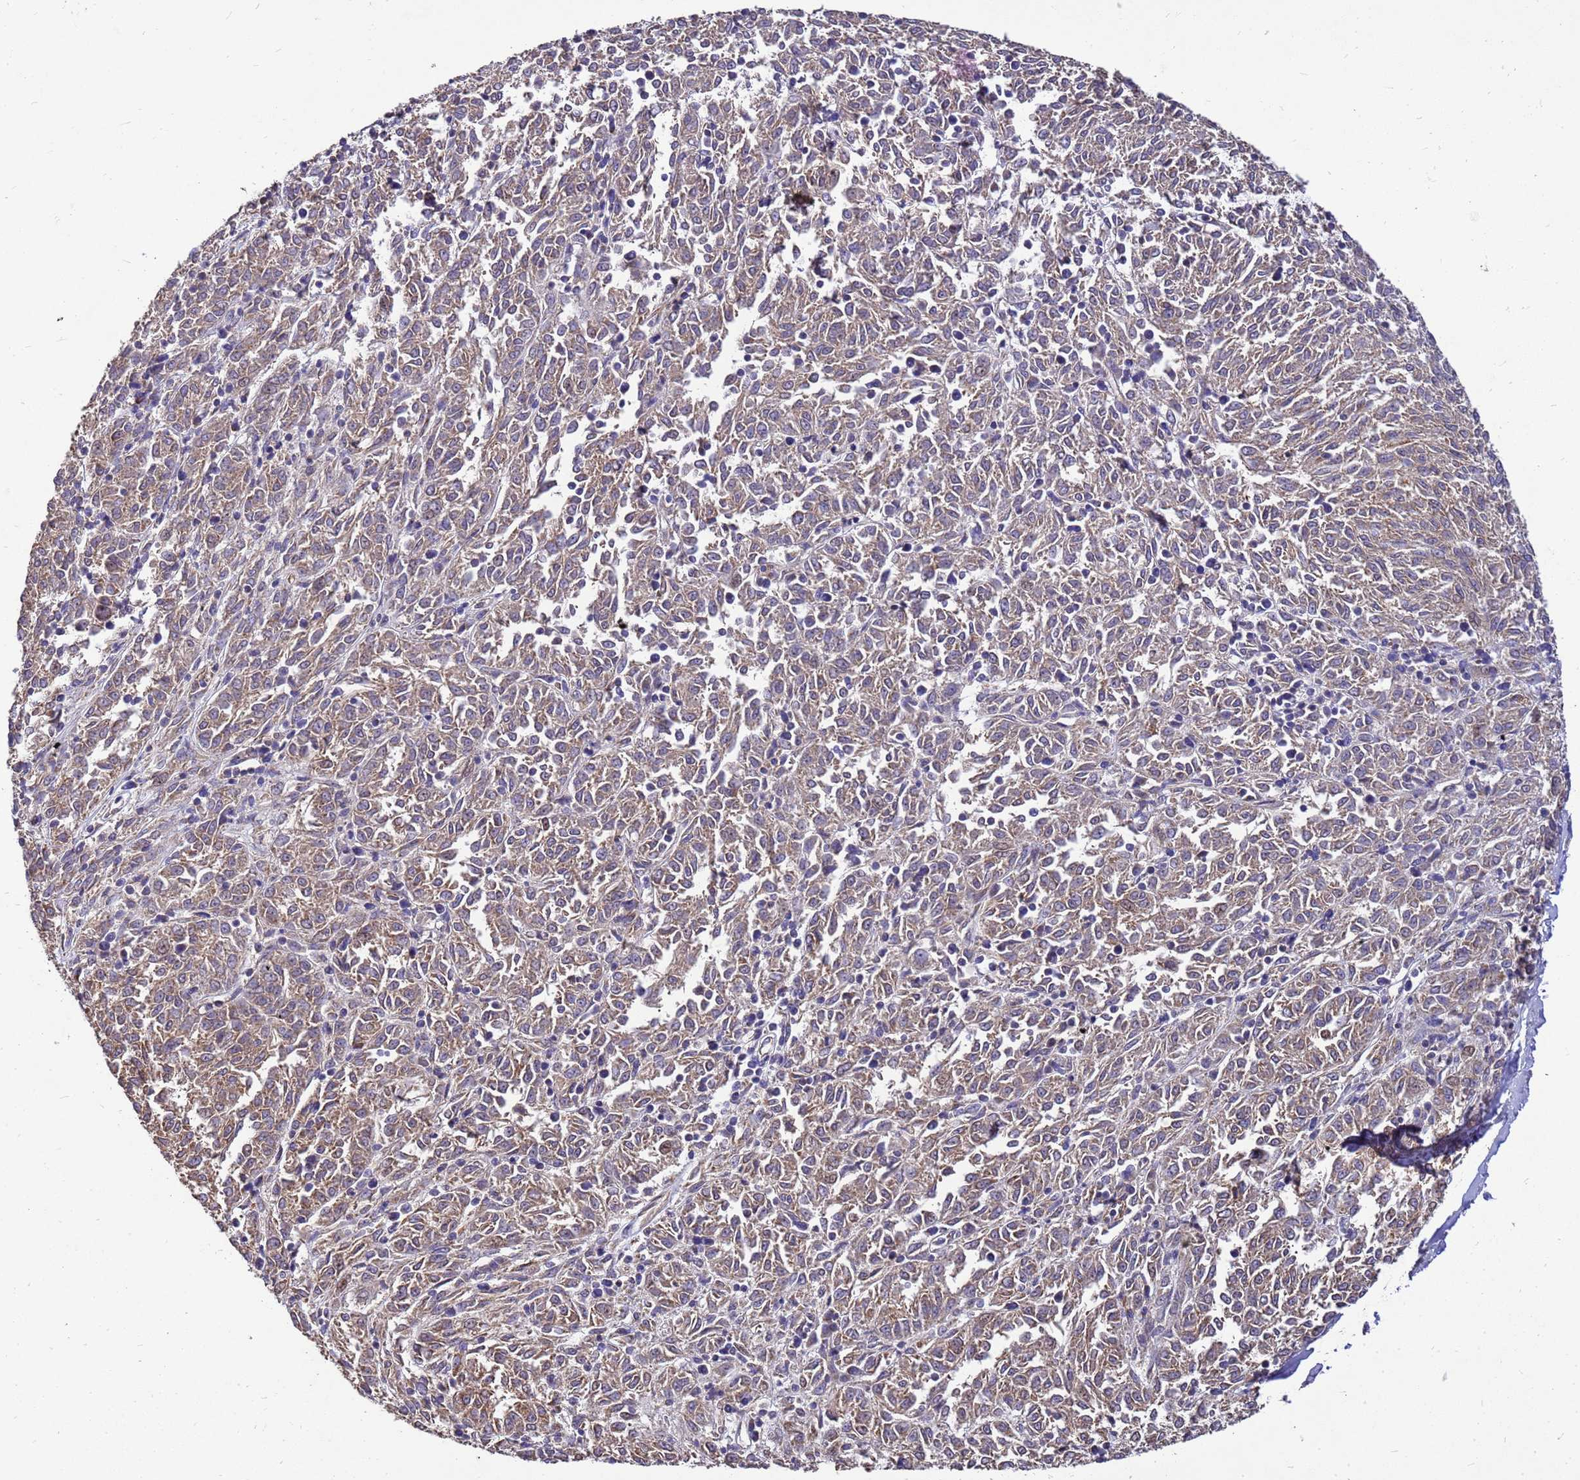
{"staining": {"intensity": "weak", "quantity": ">75%", "location": "cytoplasmic/membranous"}, "tissue": "melanoma", "cell_type": "Tumor cells", "image_type": "cancer", "snomed": [{"axis": "morphology", "description": "Malignant melanoma, NOS"}, {"axis": "topography", "description": "Skin"}], "caption": "Malignant melanoma was stained to show a protein in brown. There is low levels of weak cytoplasmic/membranous expression in approximately >75% of tumor cells.", "gene": "RSPRY1", "patient": {"sex": "female", "age": 72}}